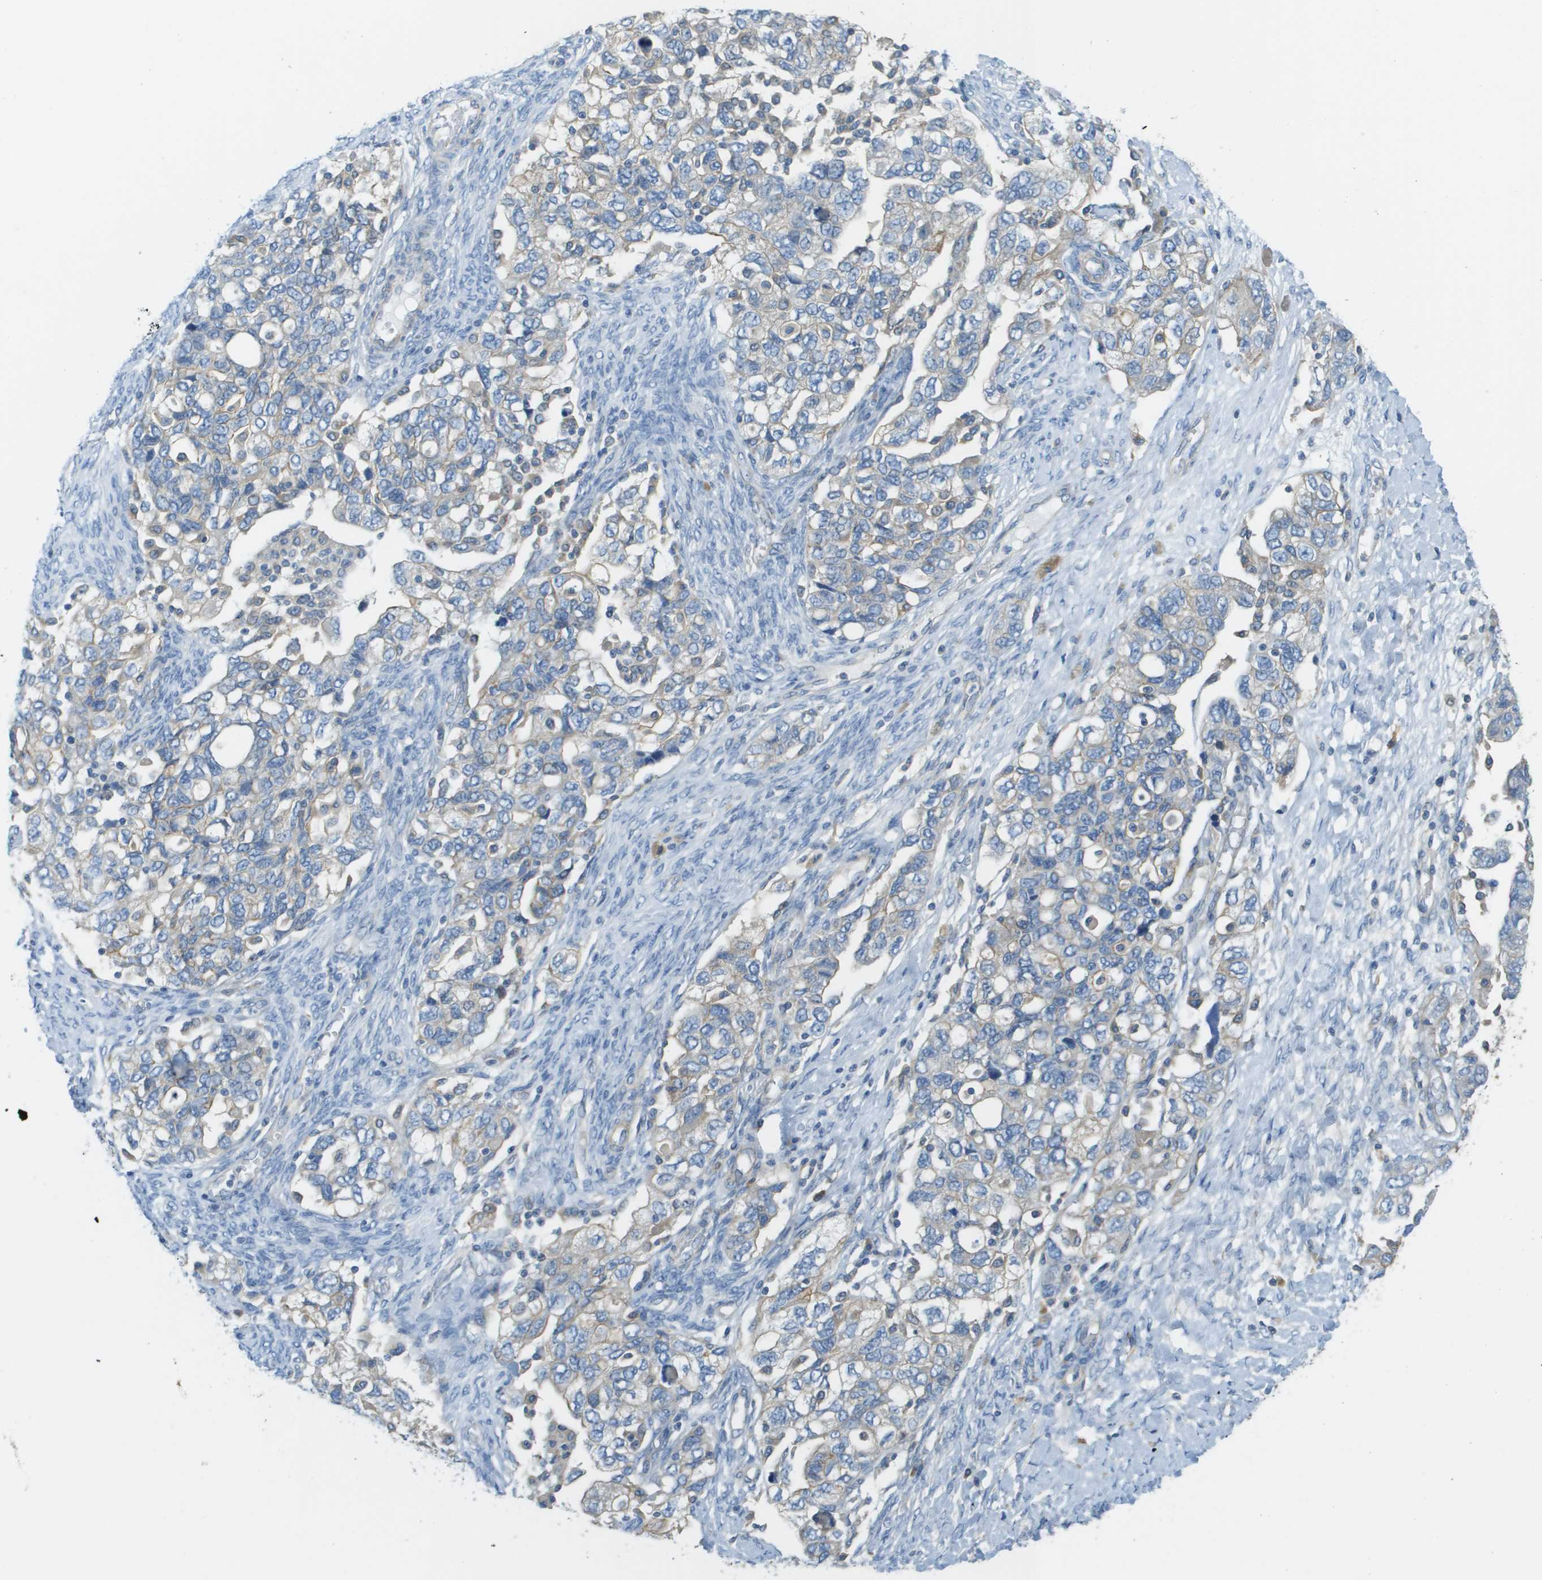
{"staining": {"intensity": "weak", "quantity": "<25%", "location": "cytoplasmic/membranous"}, "tissue": "ovarian cancer", "cell_type": "Tumor cells", "image_type": "cancer", "snomed": [{"axis": "morphology", "description": "Carcinoma, NOS"}, {"axis": "morphology", "description": "Cystadenocarcinoma, serous, NOS"}, {"axis": "topography", "description": "Ovary"}], "caption": "Tumor cells are negative for brown protein staining in ovarian carcinoma.", "gene": "DNAJB11", "patient": {"sex": "female", "age": 69}}